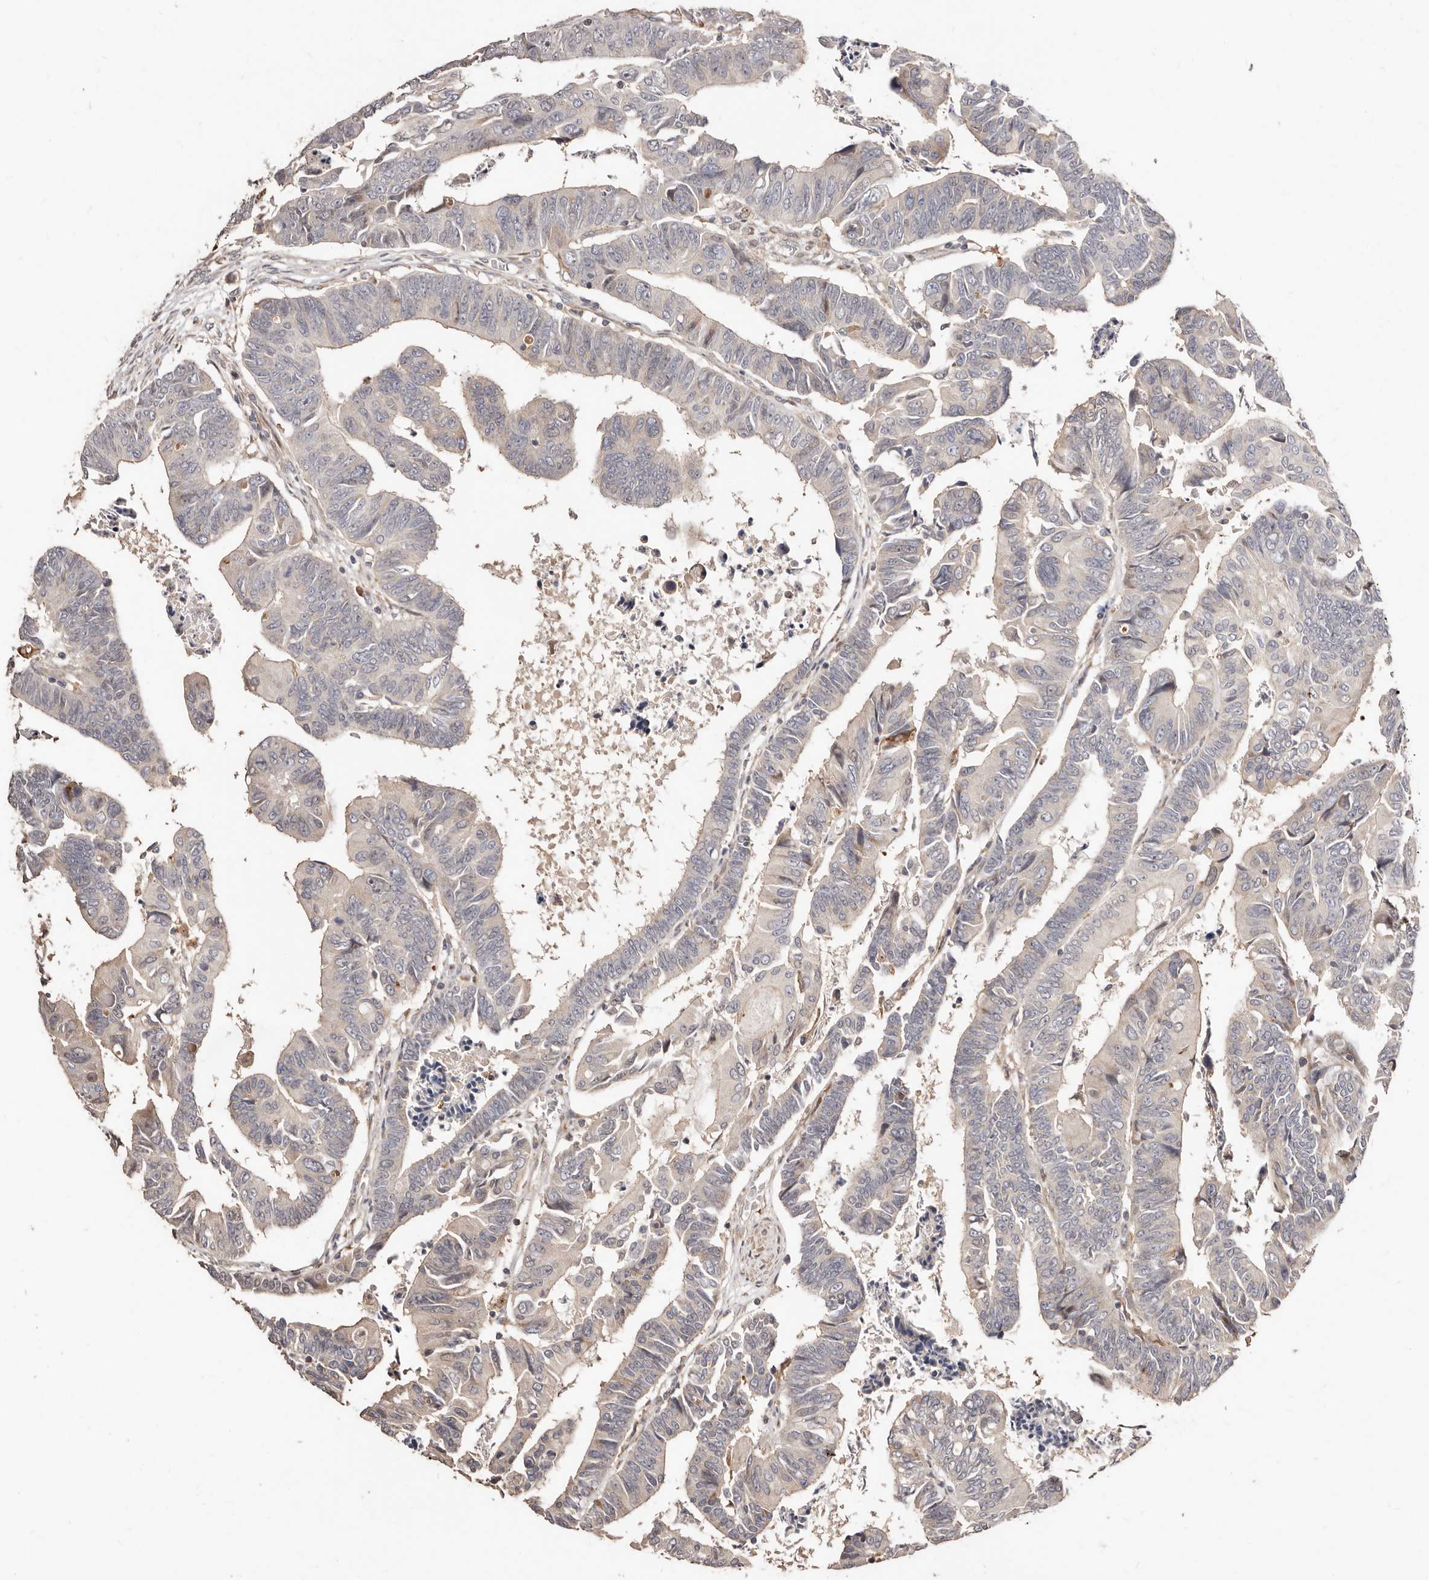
{"staining": {"intensity": "negative", "quantity": "none", "location": "none"}, "tissue": "colorectal cancer", "cell_type": "Tumor cells", "image_type": "cancer", "snomed": [{"axis": "morphology", "description": "Adenocarcinoma, NOS"}, {"axis": "topography", "description": "Rectum"}], "caption": "DAB immunohistochemical staining of human colorectal cancer reveals no significant positivity in tumor cells.", "gene": "APOL6", "patient": {"sex": "female", "age": 65}}